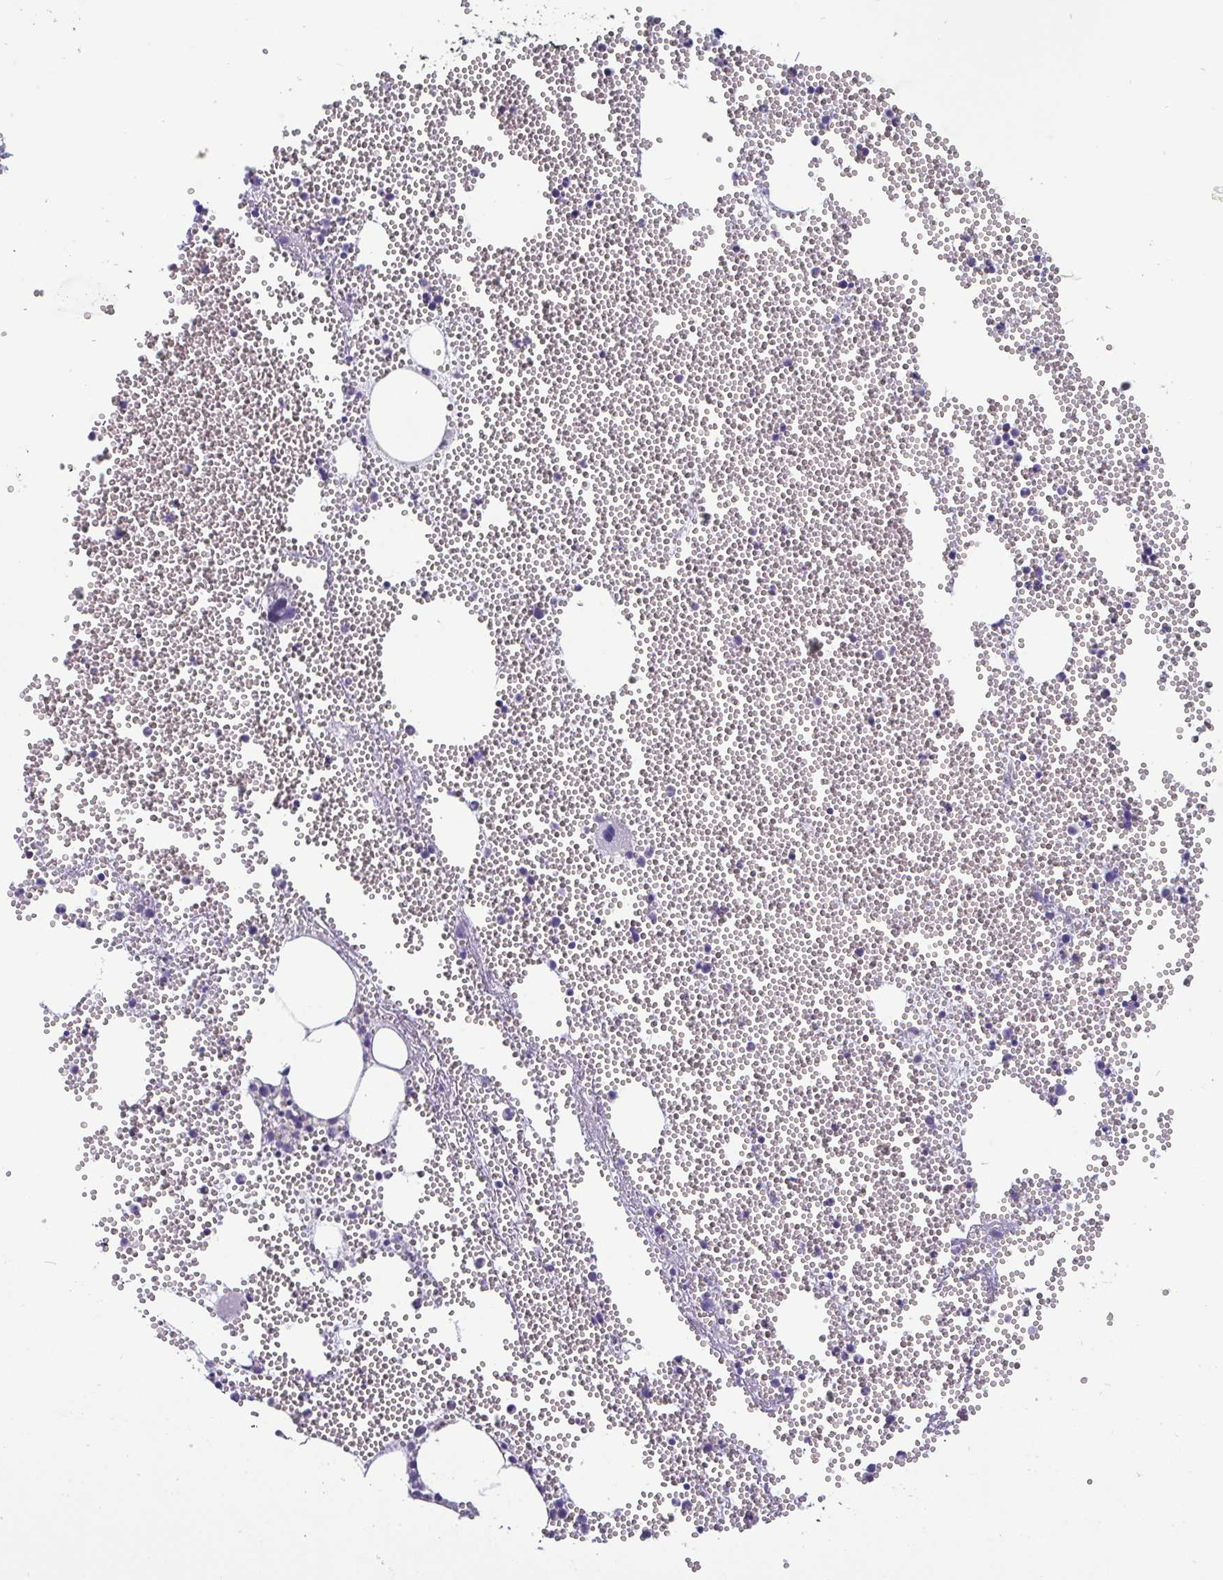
{"staining": {"intensity": "weak", "quantity": "25%-75%", "location": "cytoplasmic/membranous"}, "tissue": "bone marrow", "cell_type": "Hematopoietic cells", "image_type": "normal", "snomed": [{"axis": "morphology", "description": "Normal tissue, NOS"}, {"axis": "topography", "description": "Bone marrow"}], "caption": "Protein staining of normal bone marrow reveals weak cytoplasmic/membranous expression in approximately 25%-75% of hematopoietic cells.", "gene": "IDH1", "patient": {"sex": "female", "age": 80}}